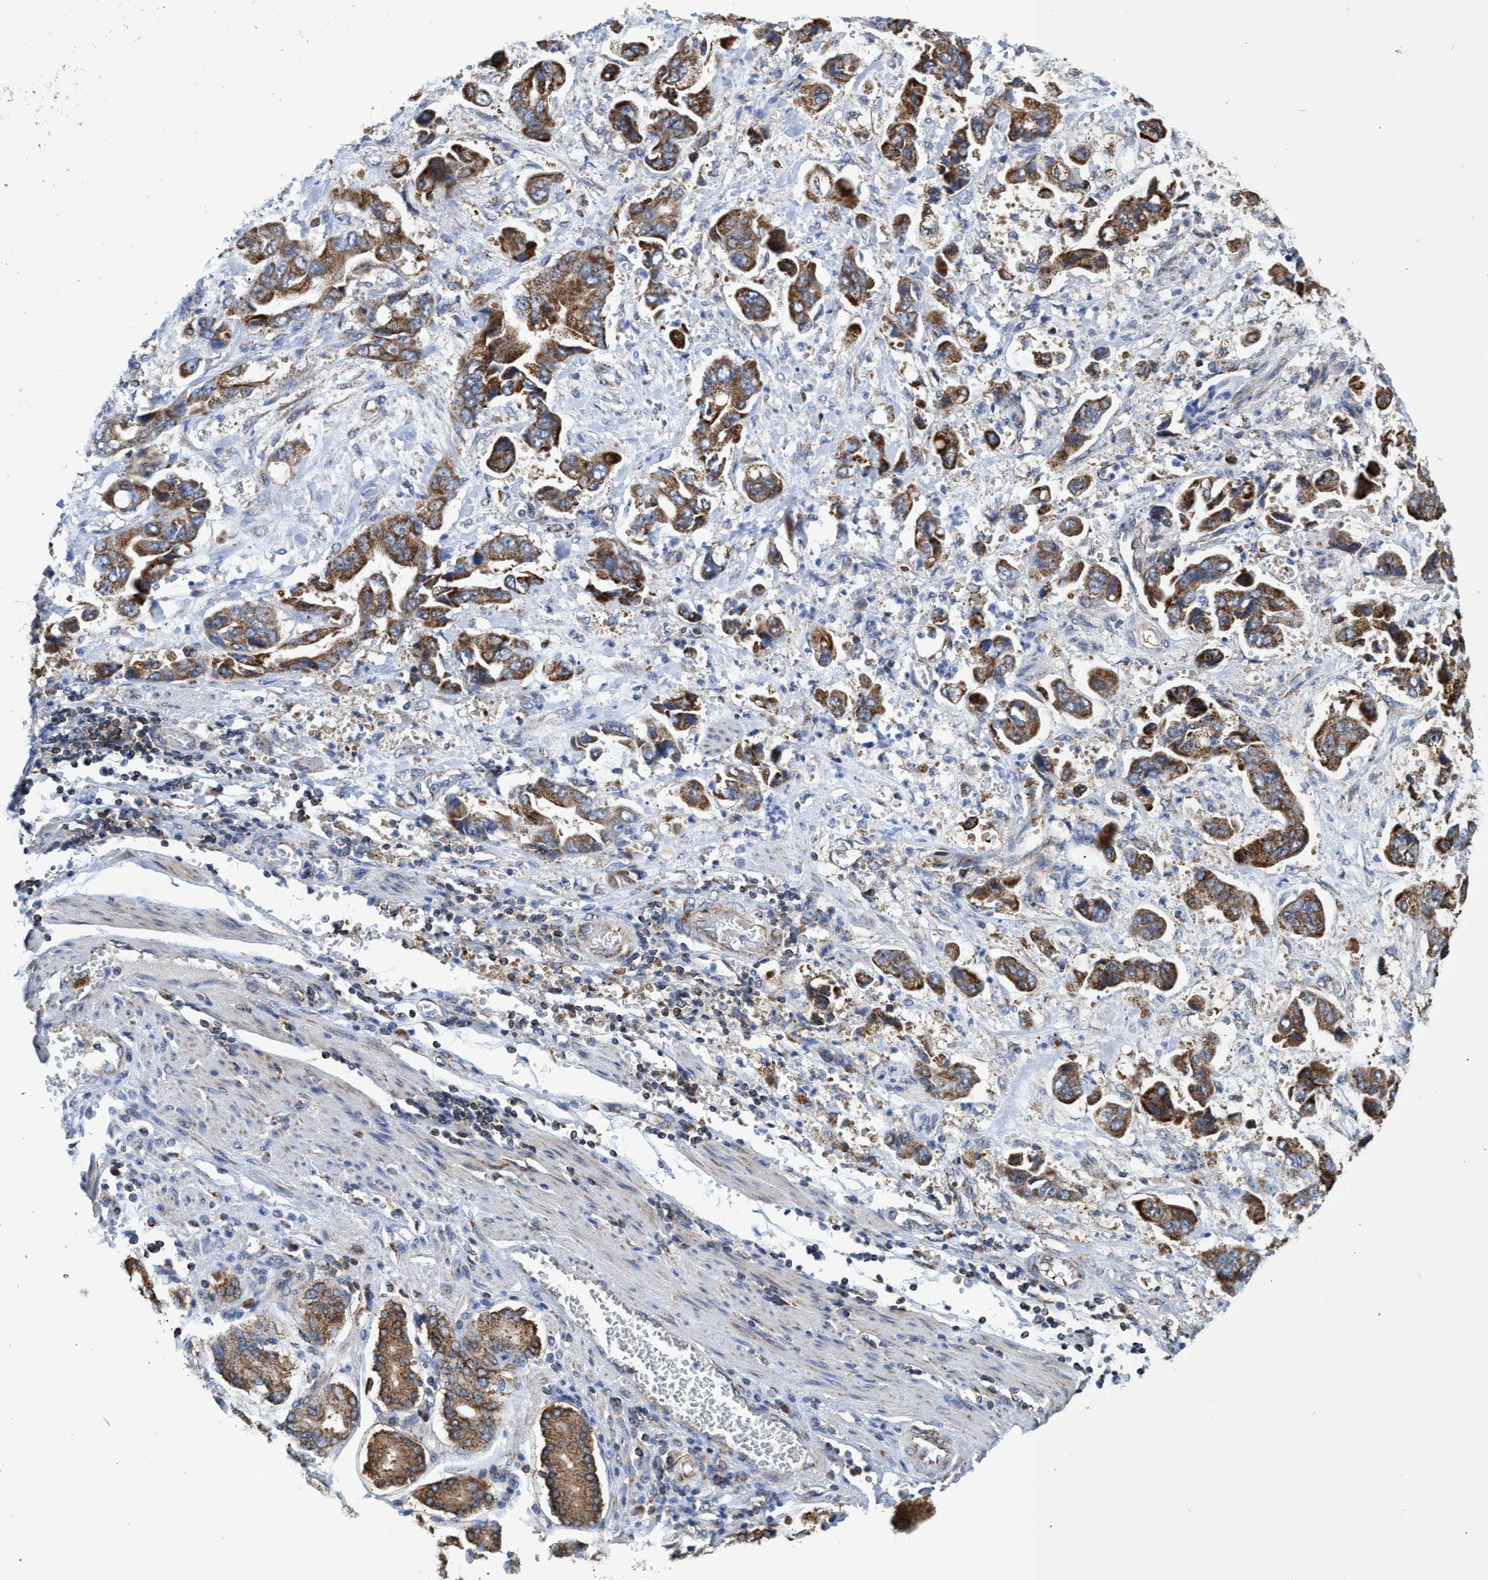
{"staining": {"intensity": "strong", "quantity": ">75%", "location": "cytoplasmic/membranous"}, "tissue": "stomach cancer", "cell_type": "Tumor cells", "image_type": "cancer", "snomed": [{"axis": "morphology", "description": "Normal tissue, NOS"}, {"axis": "morphology", "description": "Adenocarcinoma, NOS"}, {"axis": "topography", "description": "Stomach"}], "caption": "The immunohistochemical stain labels strong cytoplasmic/membranous positivity in tumor cells of stomach cancer tissue. (DAB (3,3'-diaminobenzidine) IHC with brightfield microscopy, high magnification).", "gene": "CRYZ", "patient": {"sex": "male", "age": 62}}